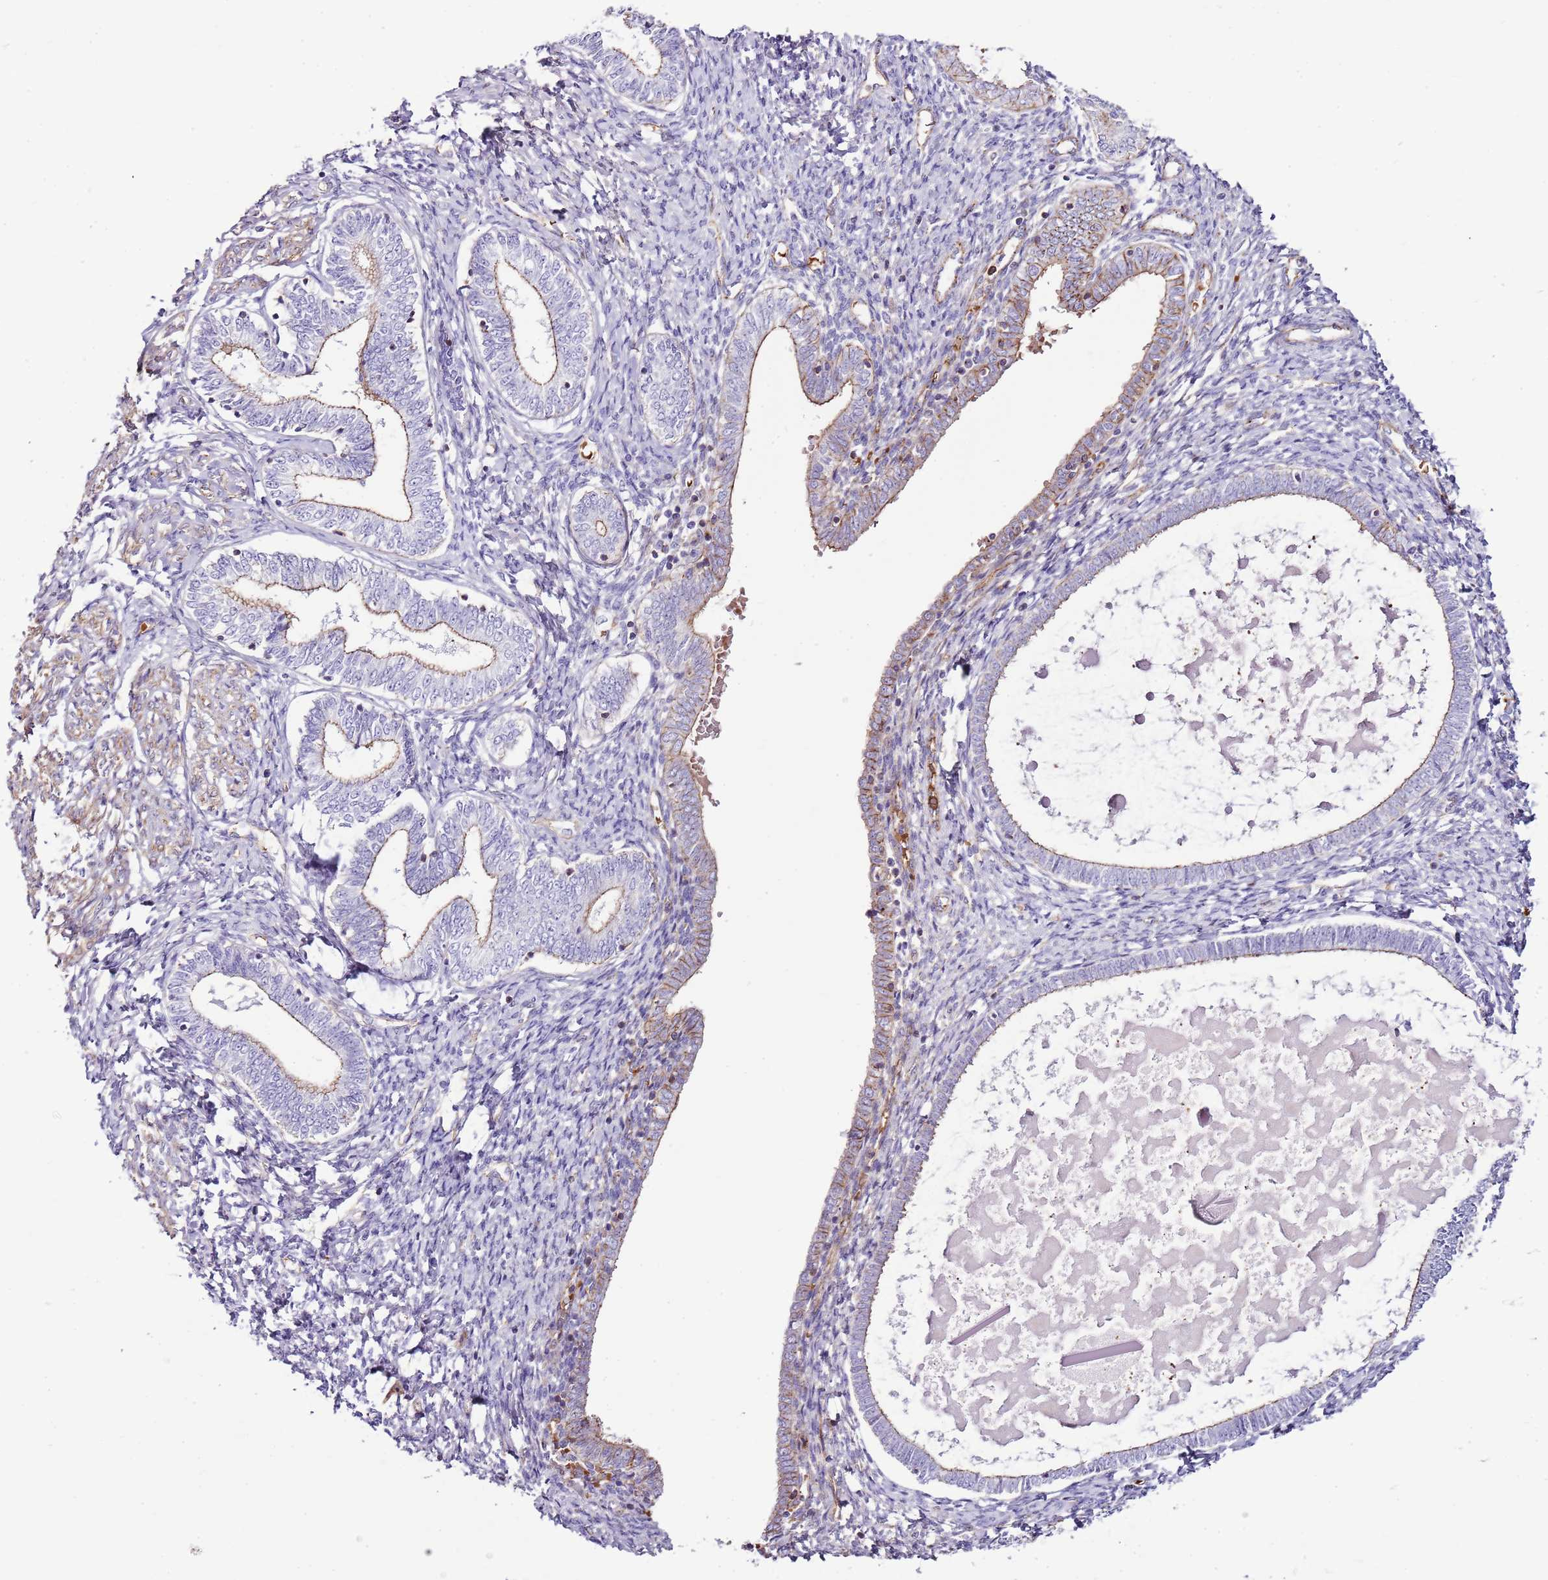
{"staining": {"intensity": "negative", "quantity": "none", "location": "none"}, "tissue": "endometrium", "cell_type": "Cells in endometrial stroma", "image_type": "normal", "snomed": [{"axis": "morphology", "description": "Normal tissue, NOS"}, {"axis": "topography", "description": "Endometrium"}], "caption": "A high-resolution image shows IHC staining of unremarkable endometrium, which demonstrates no significant expression in cells in endometrial stroma.", "gene": "GFRAL", "patient": {"sex": "female", "age": 72}}